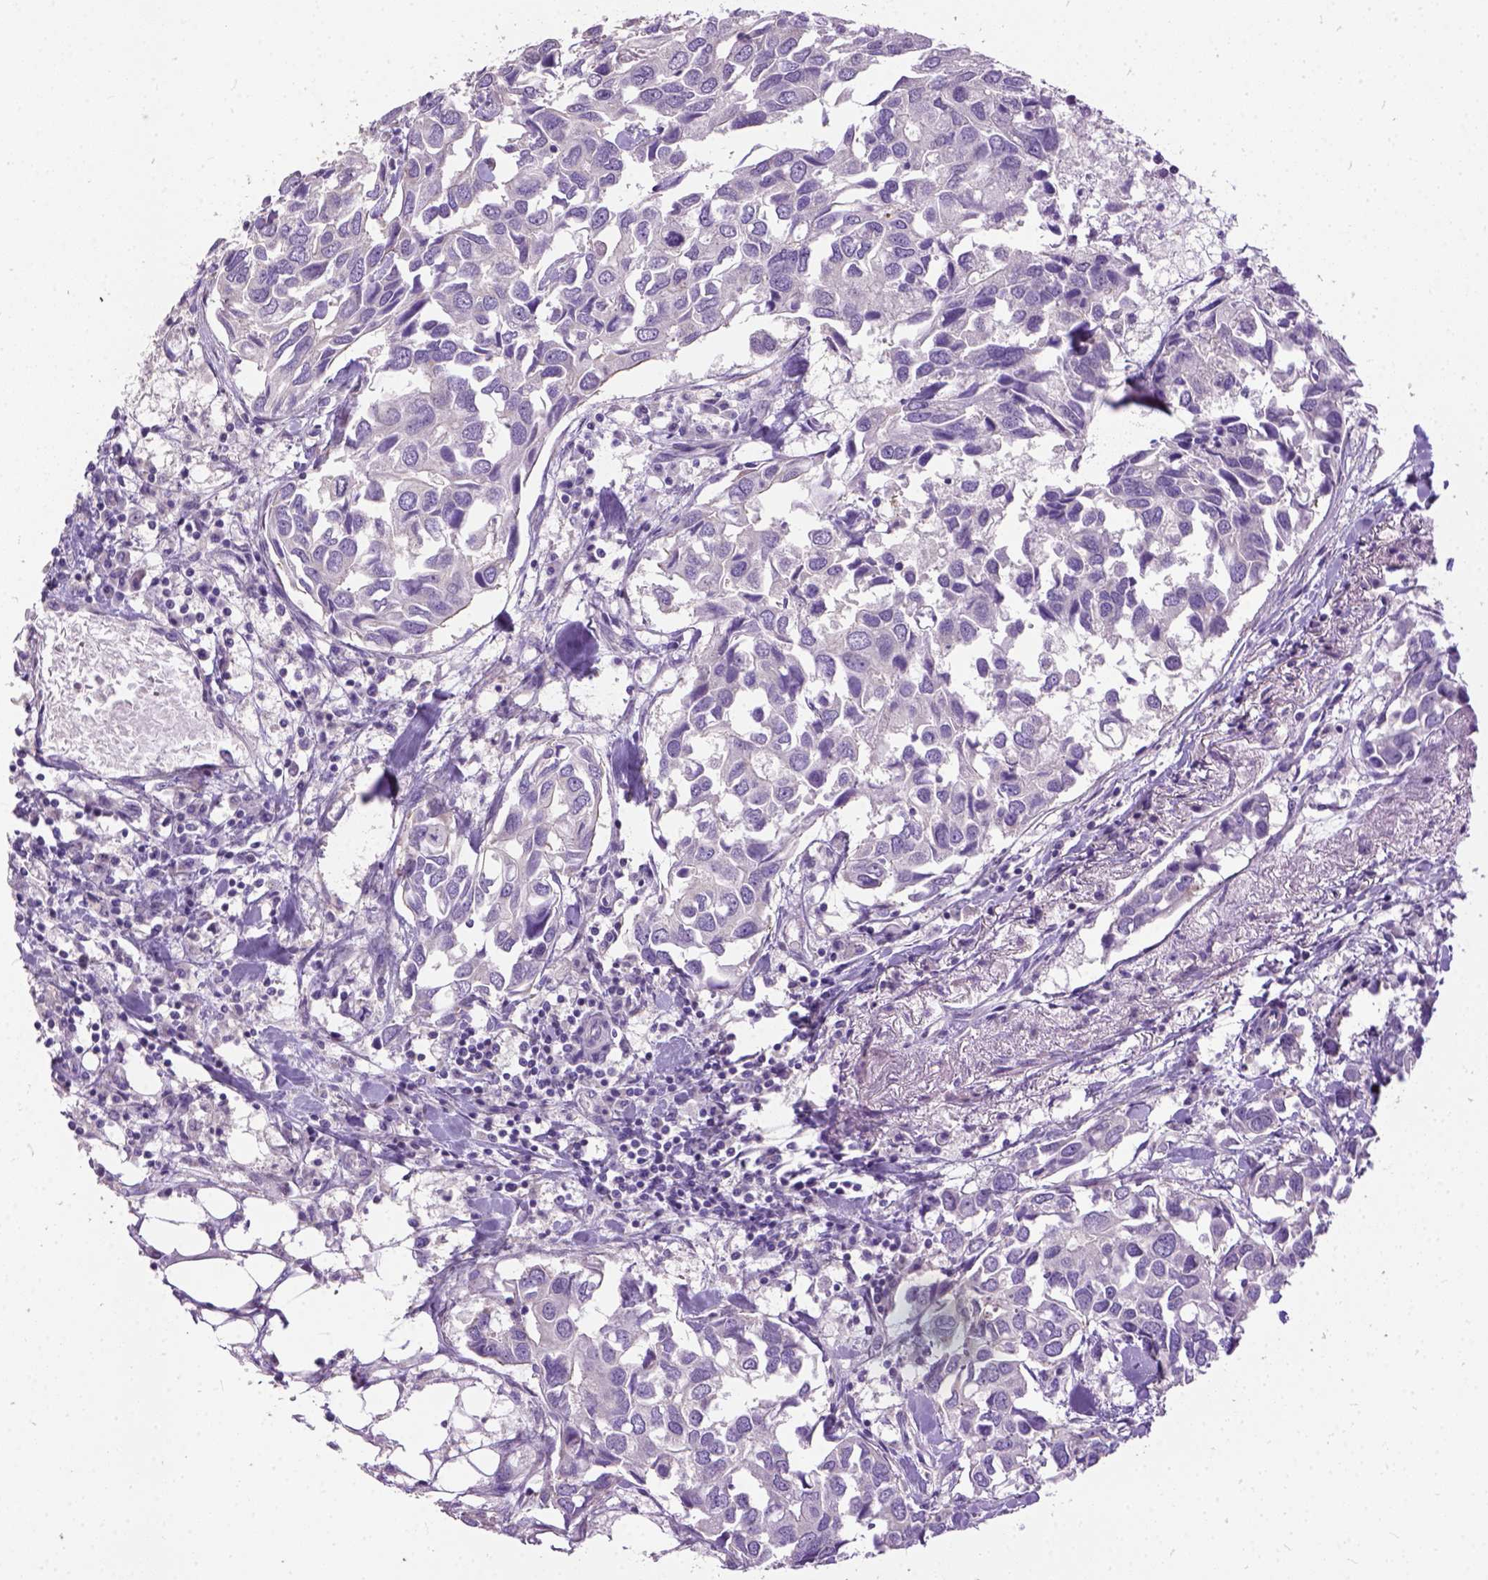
{"staining": {"intensity": "negative", "quantity": "none", "location": "none"}, "tissue": "breast cancer", "cell_type": "Tumor cells", "image_type": "cancer", "snomed": [{"axis": "morphology", "description": "Duct carcinoma"}, {"axis": "topography", "description": "Breast"}], "caption": "DAB (3,3'-diaminobenzidine) immunohistochemical staining of infiltrating ductal carcinoma (breast) reveals no significant expression in tumor cells.", "gene": "BANF2", "patient": {"sex": "female", "age": 83}}